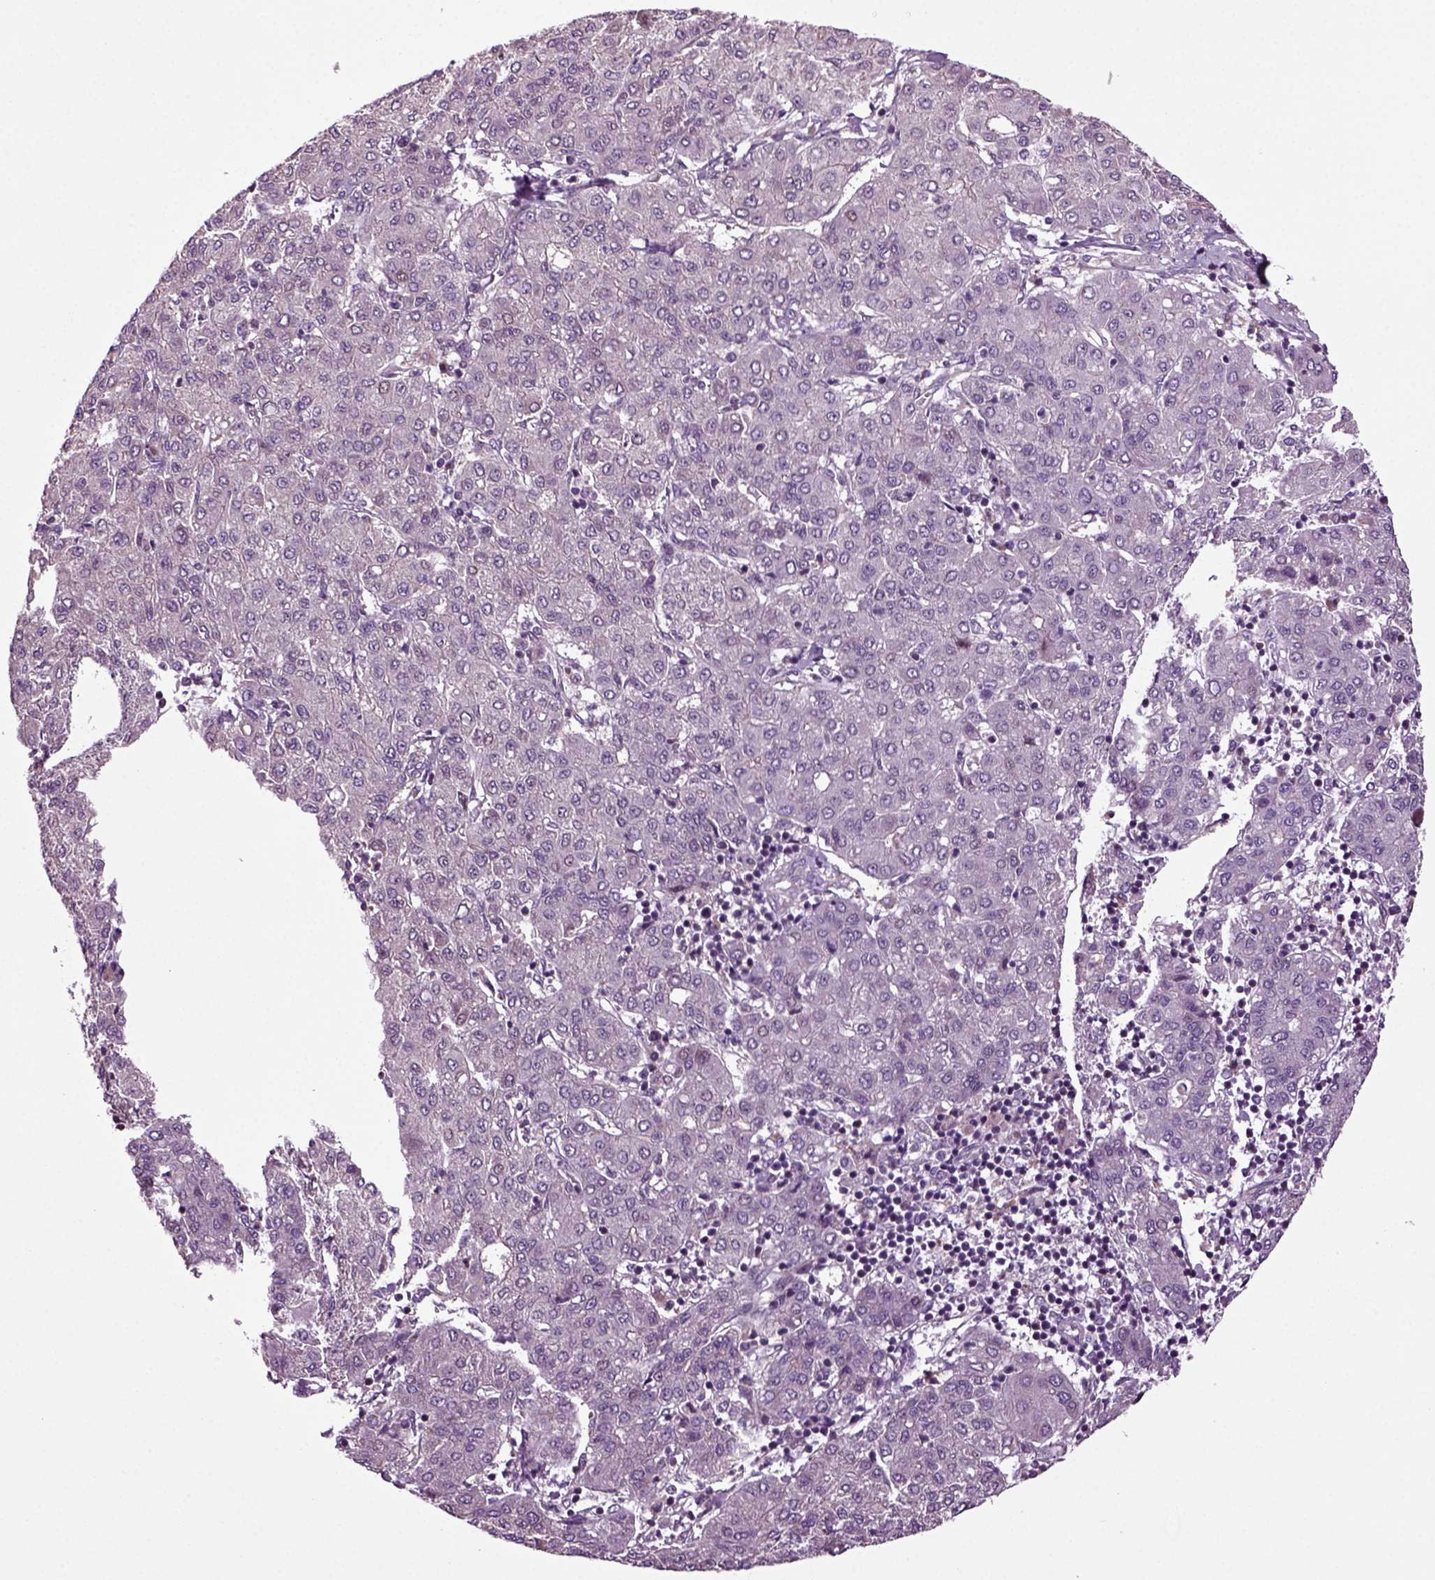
{"staining": {"intensity": "negative", "quantity": "none", "location": "none"}, "tissue": "liver cancer", "cell_type": "Tumor cells", "image_type": "cancer", "snomed": [{"axis": "morphology", "description": "Carcinoma, Hepatocellular, NOS"}, {"axis": "topography", "description": "Liver"}], "caption": "Hepatocellular carcinoma (liver) was stained to show a protein in brown. There is no significant expression in tumor cells.", "gene": "HAGHL", "patient": {"sex": "male", "age": 65}}